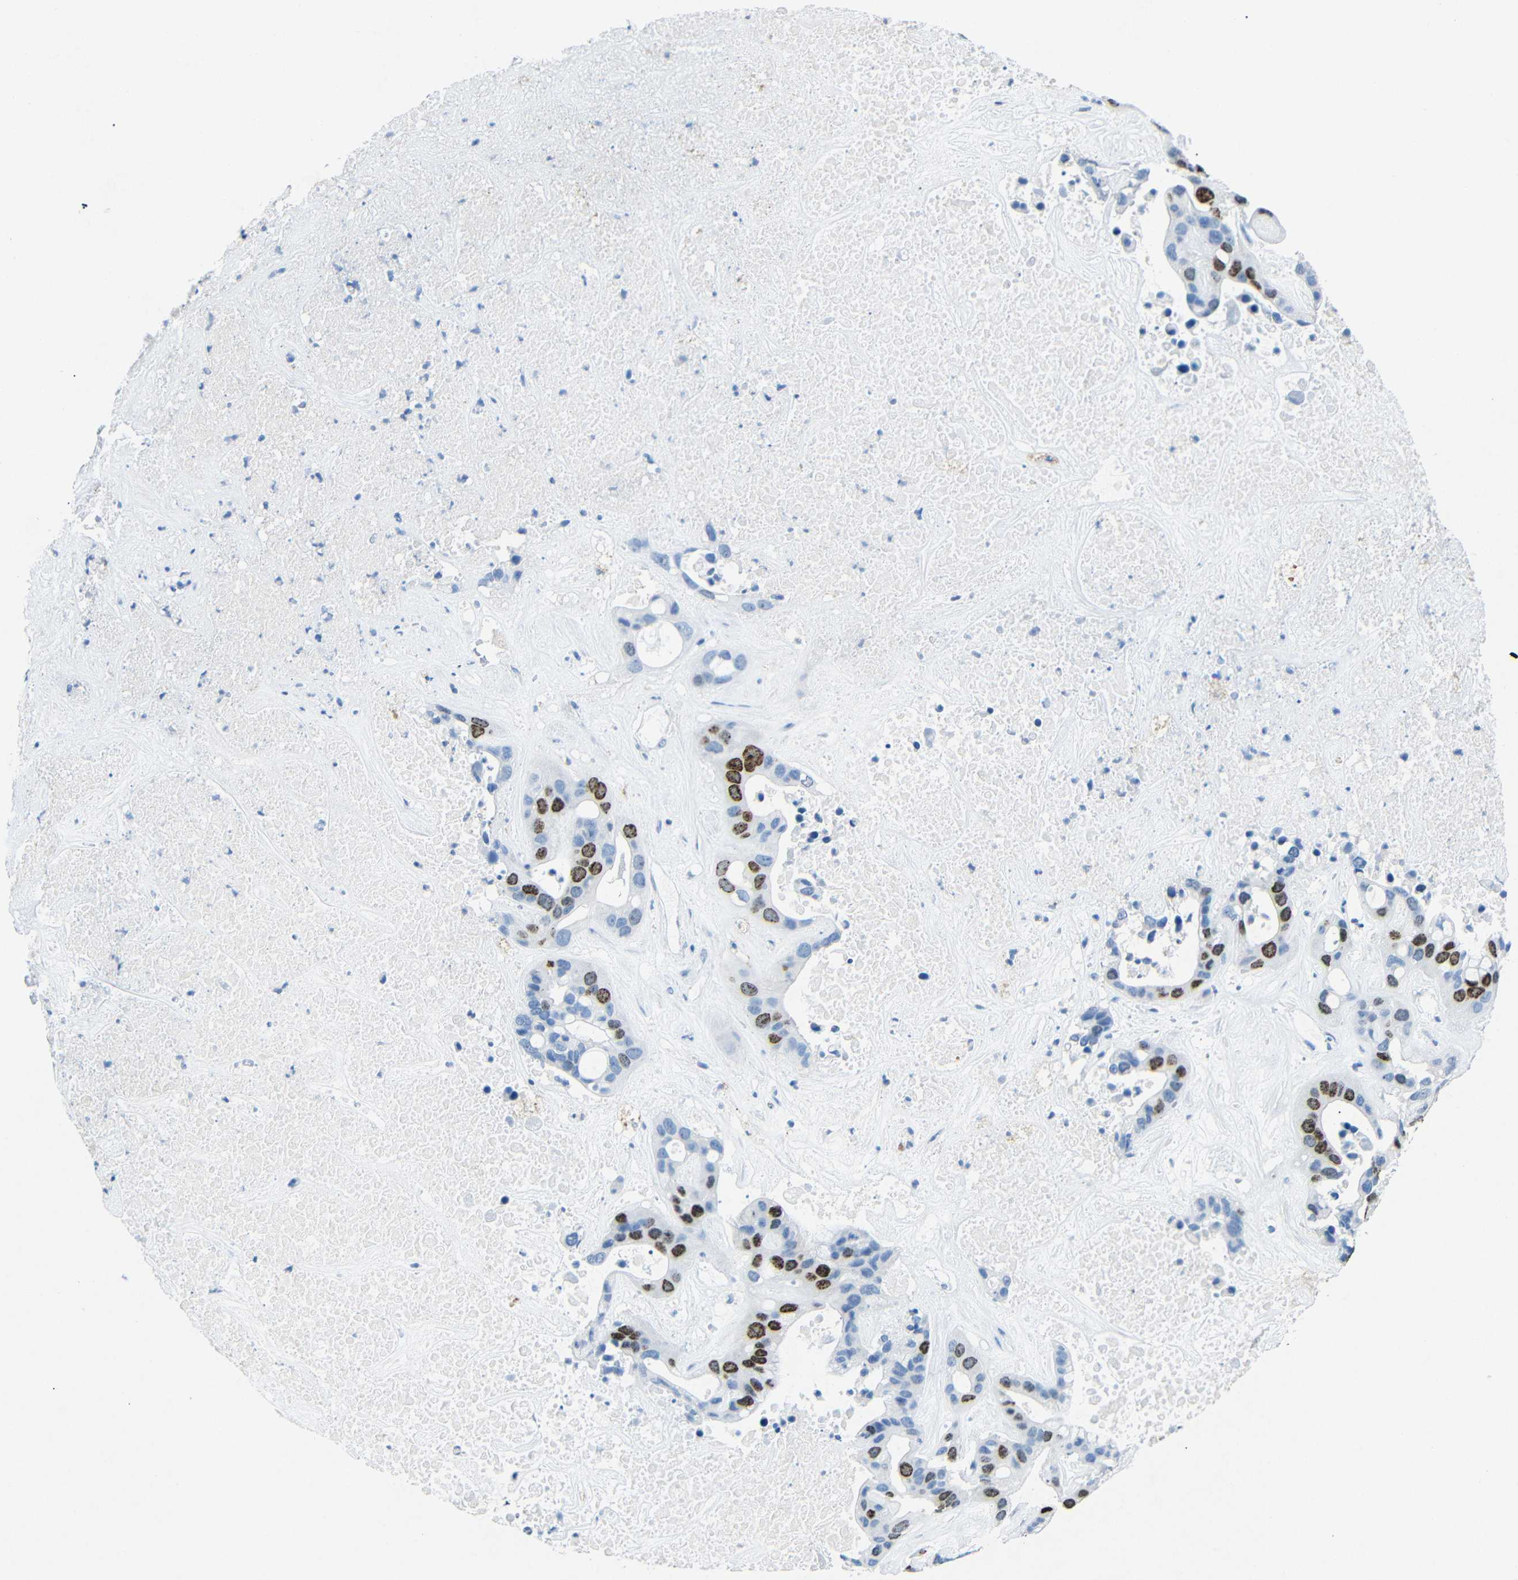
{"staining": {"intensity": "strong", "quantity": "25%-75%", "location": "nuclear"}, "tissue": "liver cancer", "cell_type": "Tumor cells", "image_type": "cancer", "snomed": [{"axis": "morphology", "description": "Cholangiocarcinoma"}, {"axis": "topography", "description": "Liver"}], "caption": "Liver cholangiocarcinoma stained with immunohistochemistry (IHC) demonstrates strong nuclear staining in approximately 25%-75% of tumor cells. The staining is performed using DAB (3,3'-diaminobenzidine) brown chromogen to label protein expression. The nuclei are counter-stained blue using hematoxylin.", "gene": "INCENP", "patient": {"sex": "female", "age": 65}}